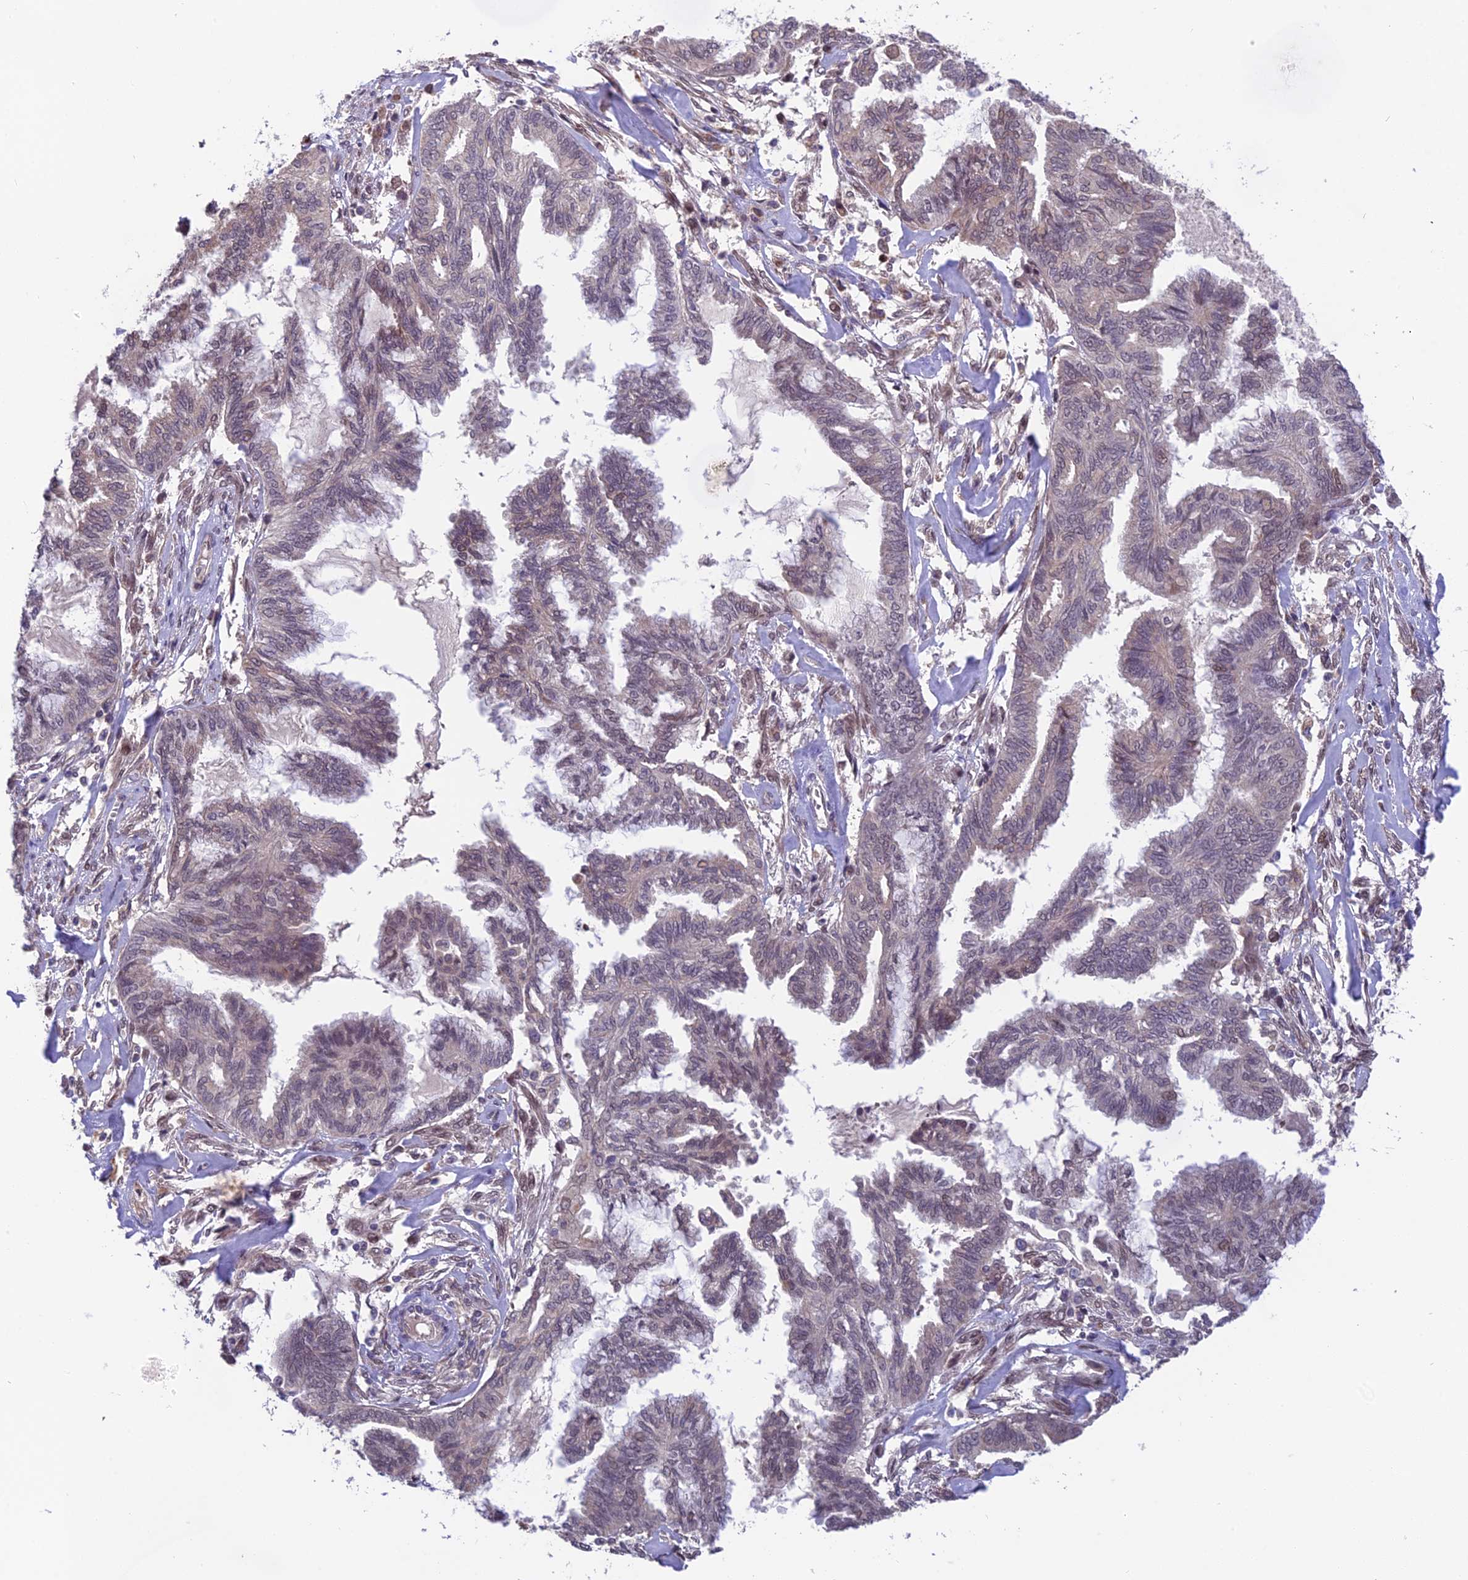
{"staining": {"intensity": "weak", "quantity": "<25%", "location": "nuclear"}, "tissue": "endometrial cancer", "cell_type": "Tumor cells", "image_type": "cancer", "snomed": [{"axis": "morphology", "description": "Adenocarcinoma, NOS"}, {"axis": "topography", "description": "Endometrium"}], "caption": "The micrograph shows no staining of tumor cells in endometrial cancer (adenocarcinoma).", "gene": "CYP2R1", "patient": {"sex": "female", "age": 86}}